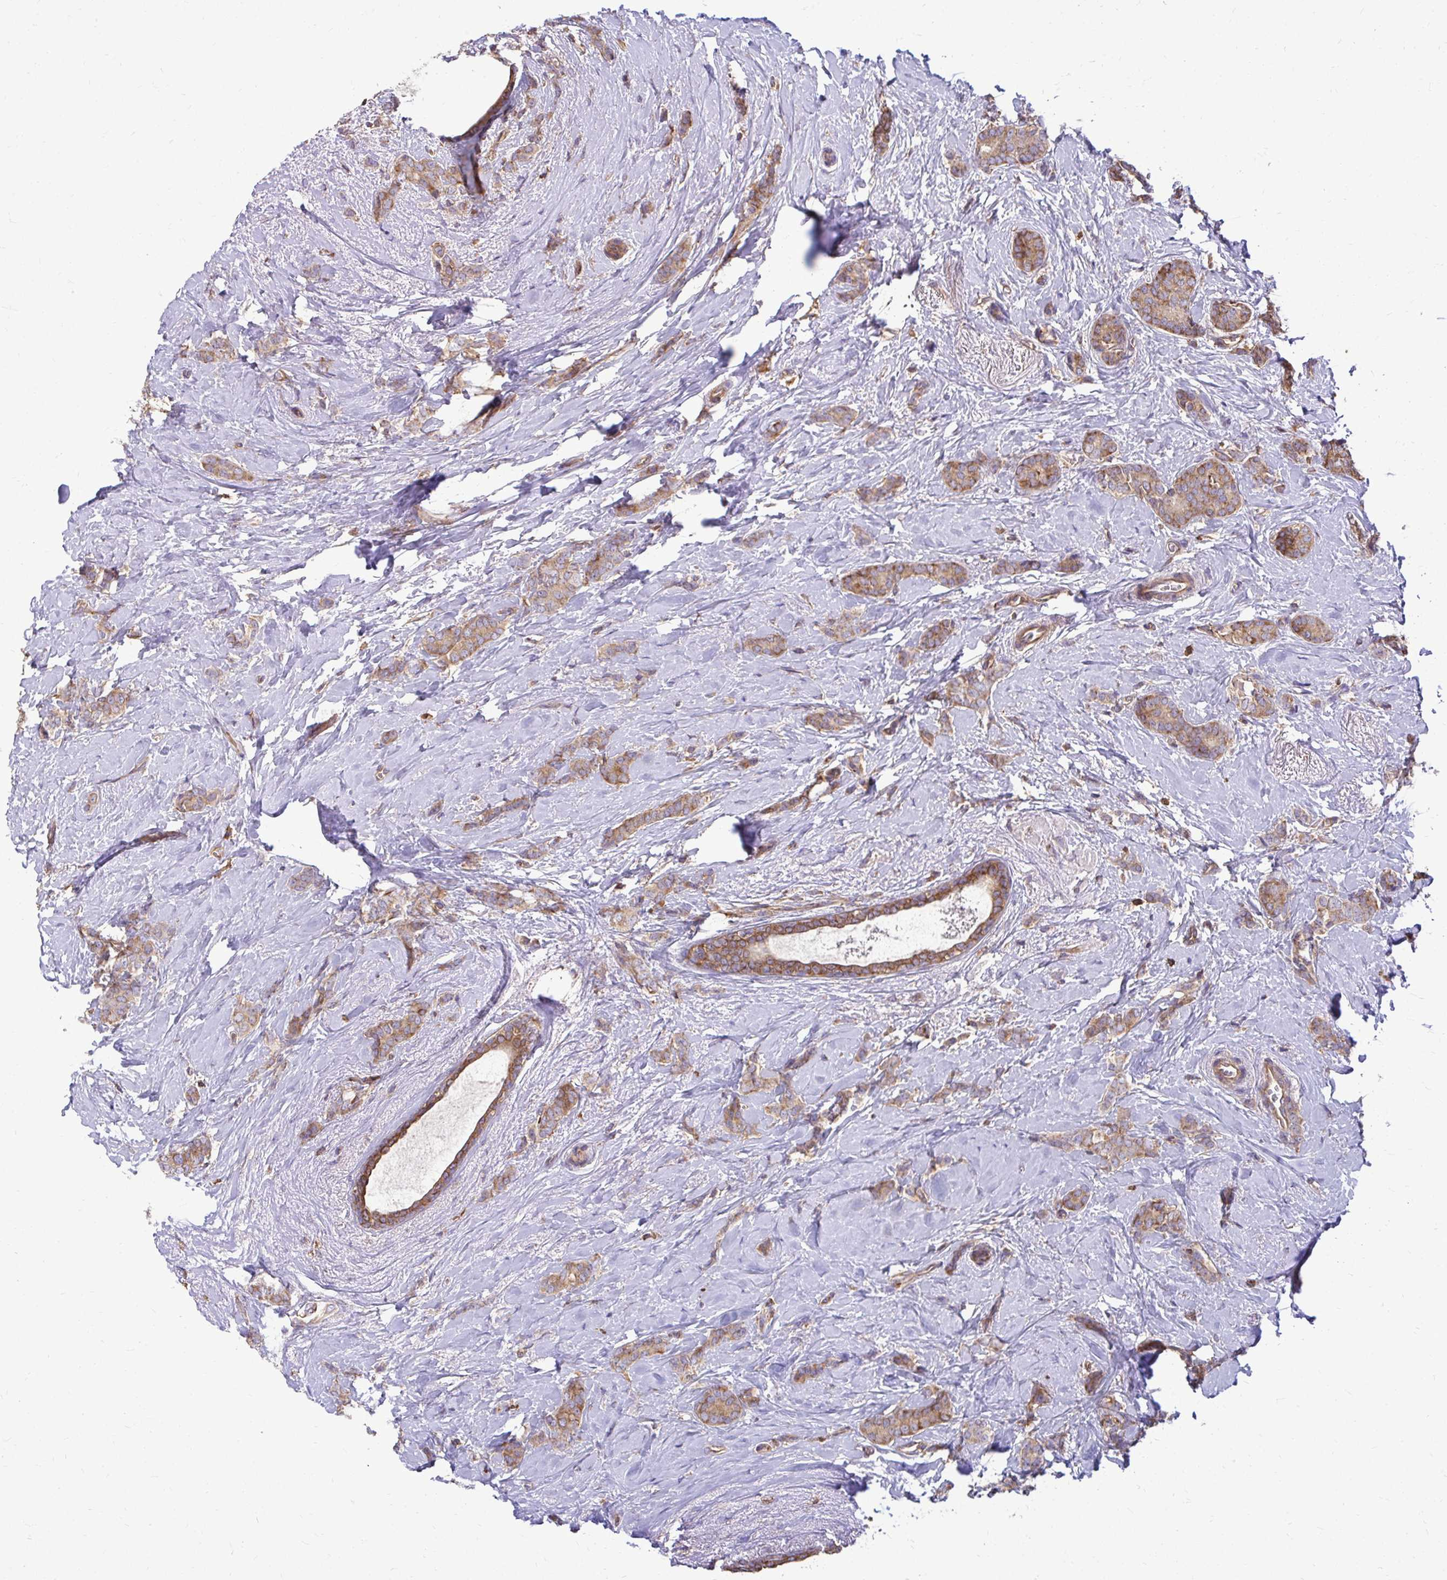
{"staining": {"intensity": "moderate", "quantity": ">75%", "location": "cytoplasmic/membranous"}, "tissue": "breast cancer", "cell_type": "Tumor cells", "image_type": "cancer", "snomed": [{"axis": "morphology", "description": "Normal tissue, NOS"}, {"axis": "morphology", "description": "Duct carcinoma"}, {"axis": "topography", "description": "Breast"}], "caption": "The photomicrograph demonstrates staining of breast cancer, revealing moderate cytoplasmic/membranous protein staining (brown color) within tumor cells. Nuclei are stained in blue.", "gene": "FMR1", "patient": {"sex": "female", "age": 77}}